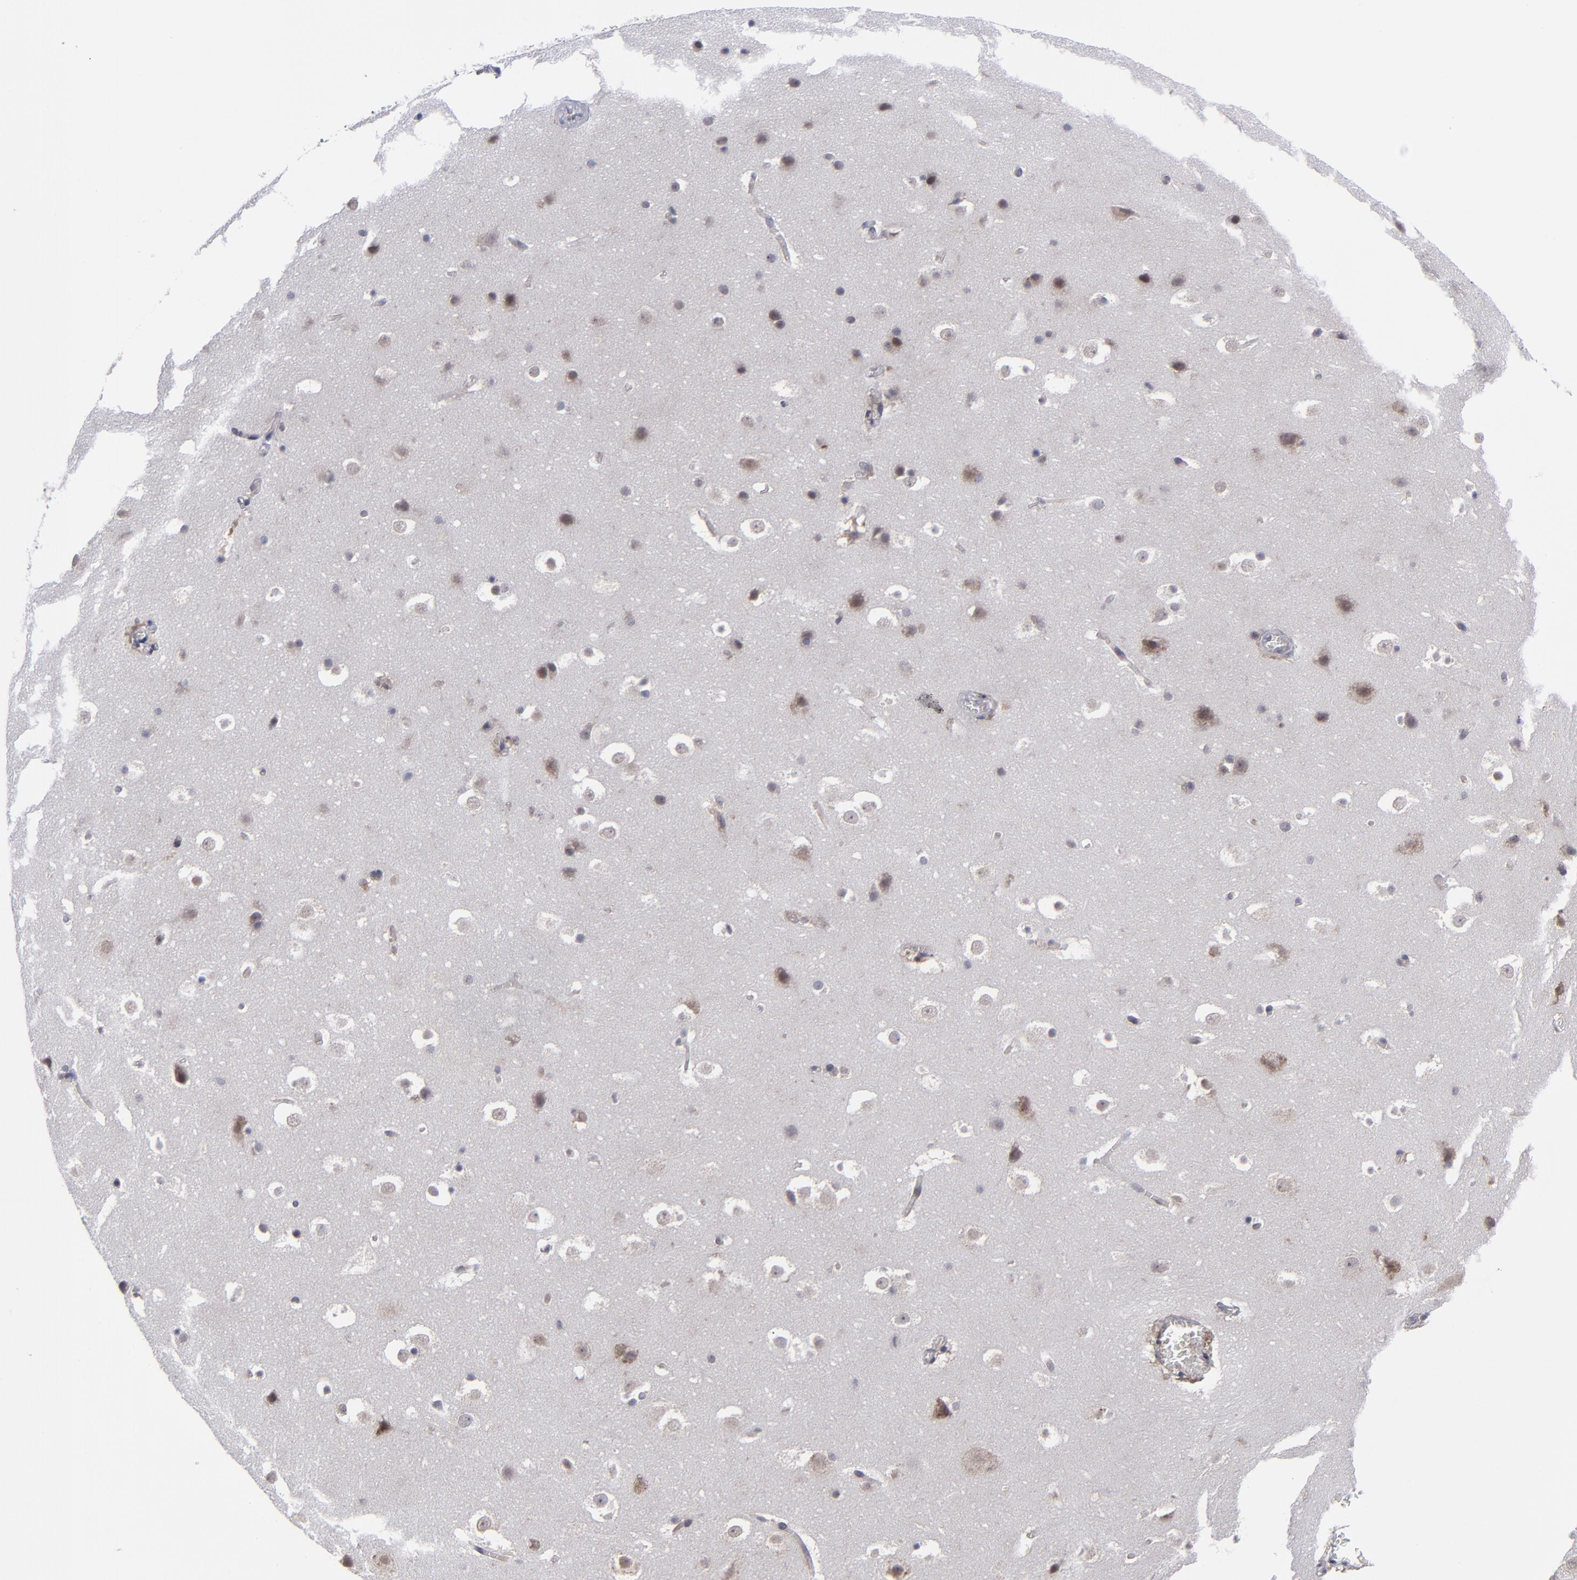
{"staining": {"intensity": "weak", "quantity": "<25%", "location": "cytoplasmic/membranous"}, "tissue": "hippocampus", "cell_type": "Glial cells", "image_type": "normal", "snomed": [{"axis": "morphology", "description": "Normal tissue, NOS"}, {"axis": "topography", "description": "Hippocampus"}], "caption": "This is an IHC photomicrograph of normal human hippocampus. There is no positivity in glial cells.", "gene": "UBE2L6", "patient": {"sex": "male", "age": 45}}